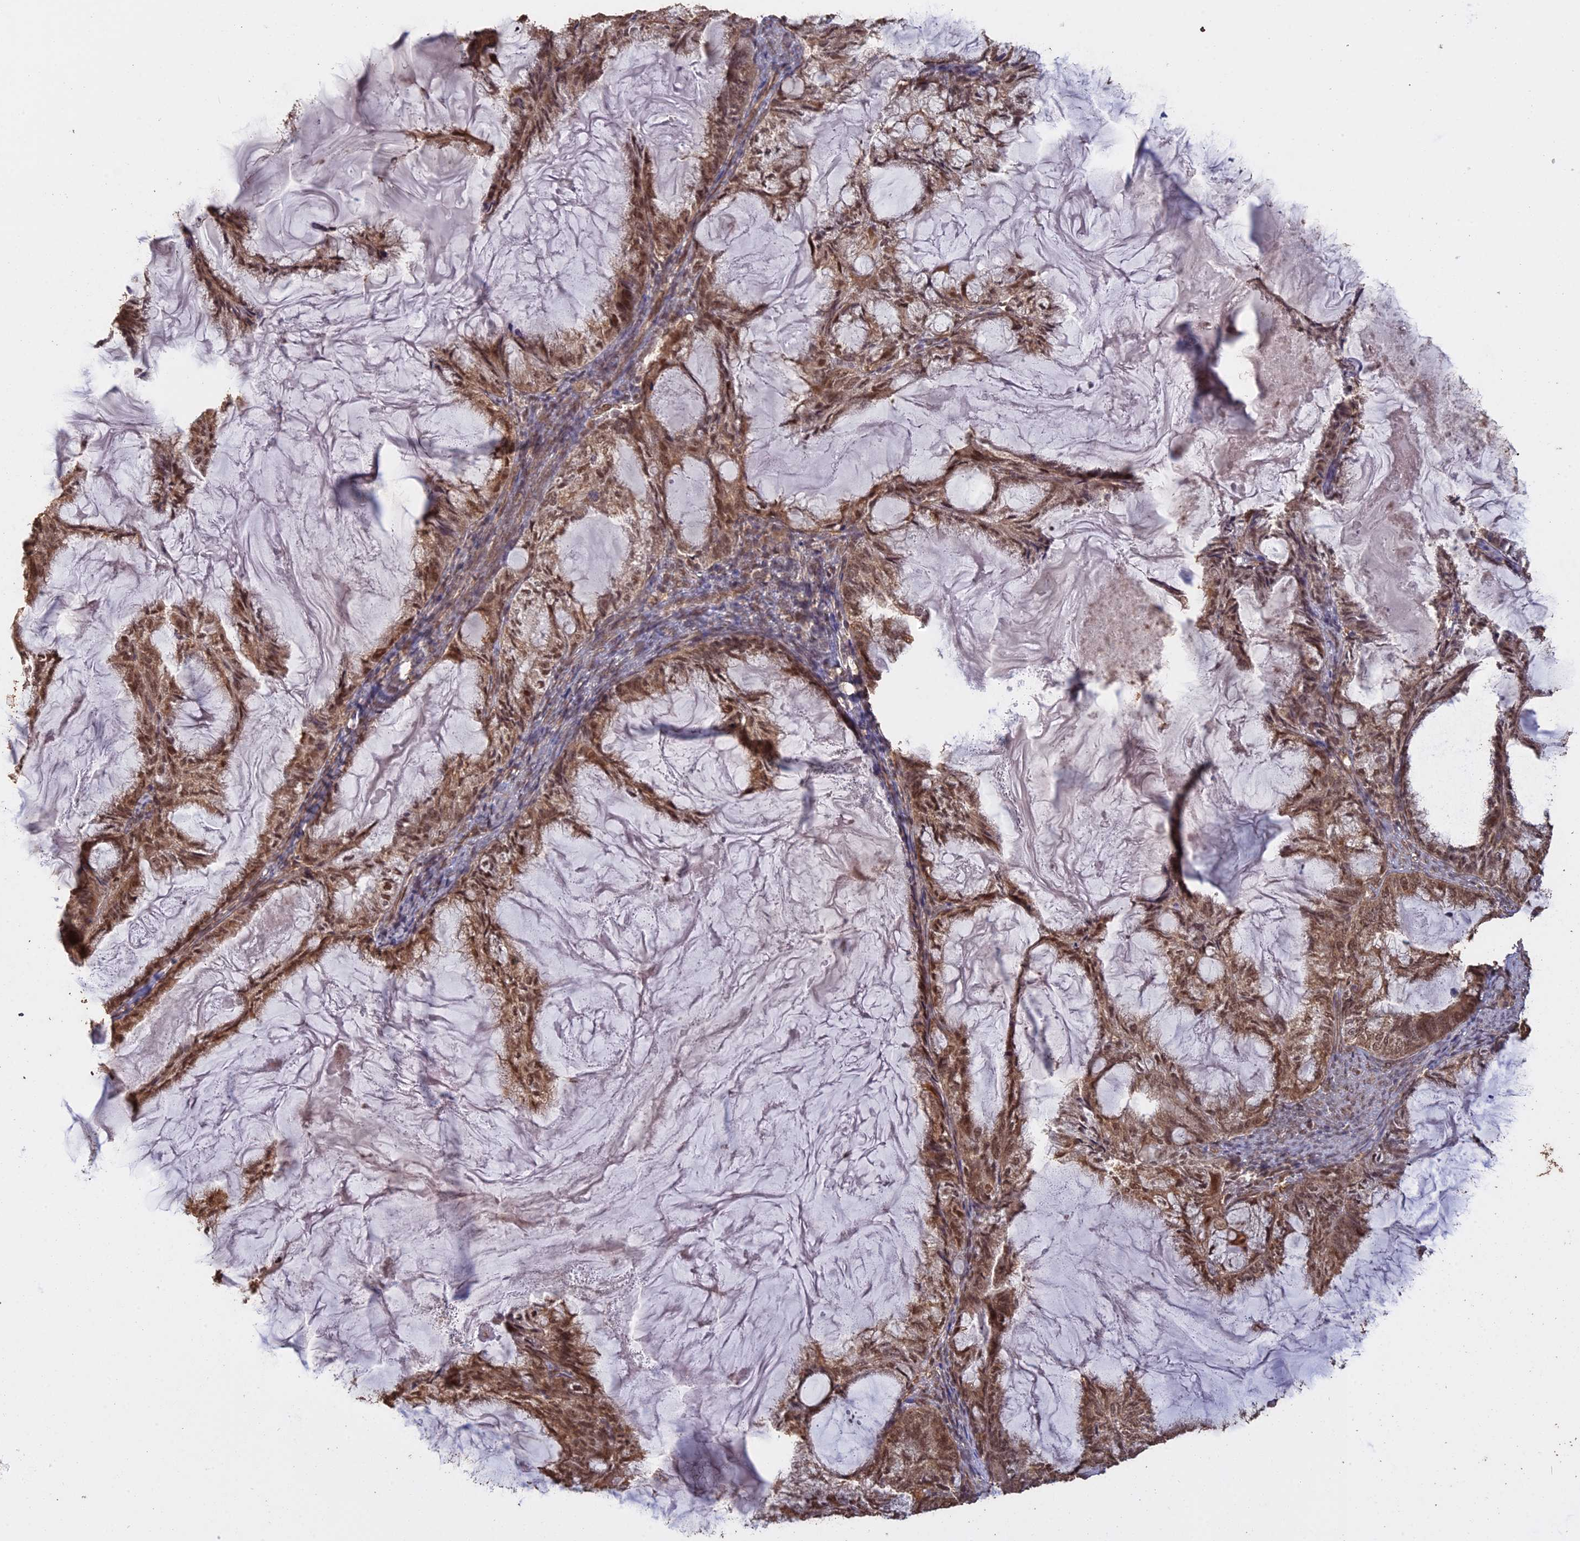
{"staining": {"intensity": "moderate", "quantity": ">75%", "location": "cytoplasmic/membranous,nuclear"}, "tissue": "endometrial cancer", "cell_type": "Tumor cells", "image_type": "cancer", "snomed": [{"axis": "morphology", "description": "Adenocarcinoma, NOS"}, {"axis": "topography", "description": "Endometrium"}], "caption": "The immunohistochemical stain highlights moderate cytoplasmic/membranous and nuclear positivity in tumor cells of endometrial cancer (adenocarcinoma) tissue. (Stains: DAB (3,3'-diaminobenzidine) in brown, nuclei in blue, Microscopy: brightfield microscopy at high magnification).", "gene": "PSMC6", "patient": {"sex": "female", "age": 86}}